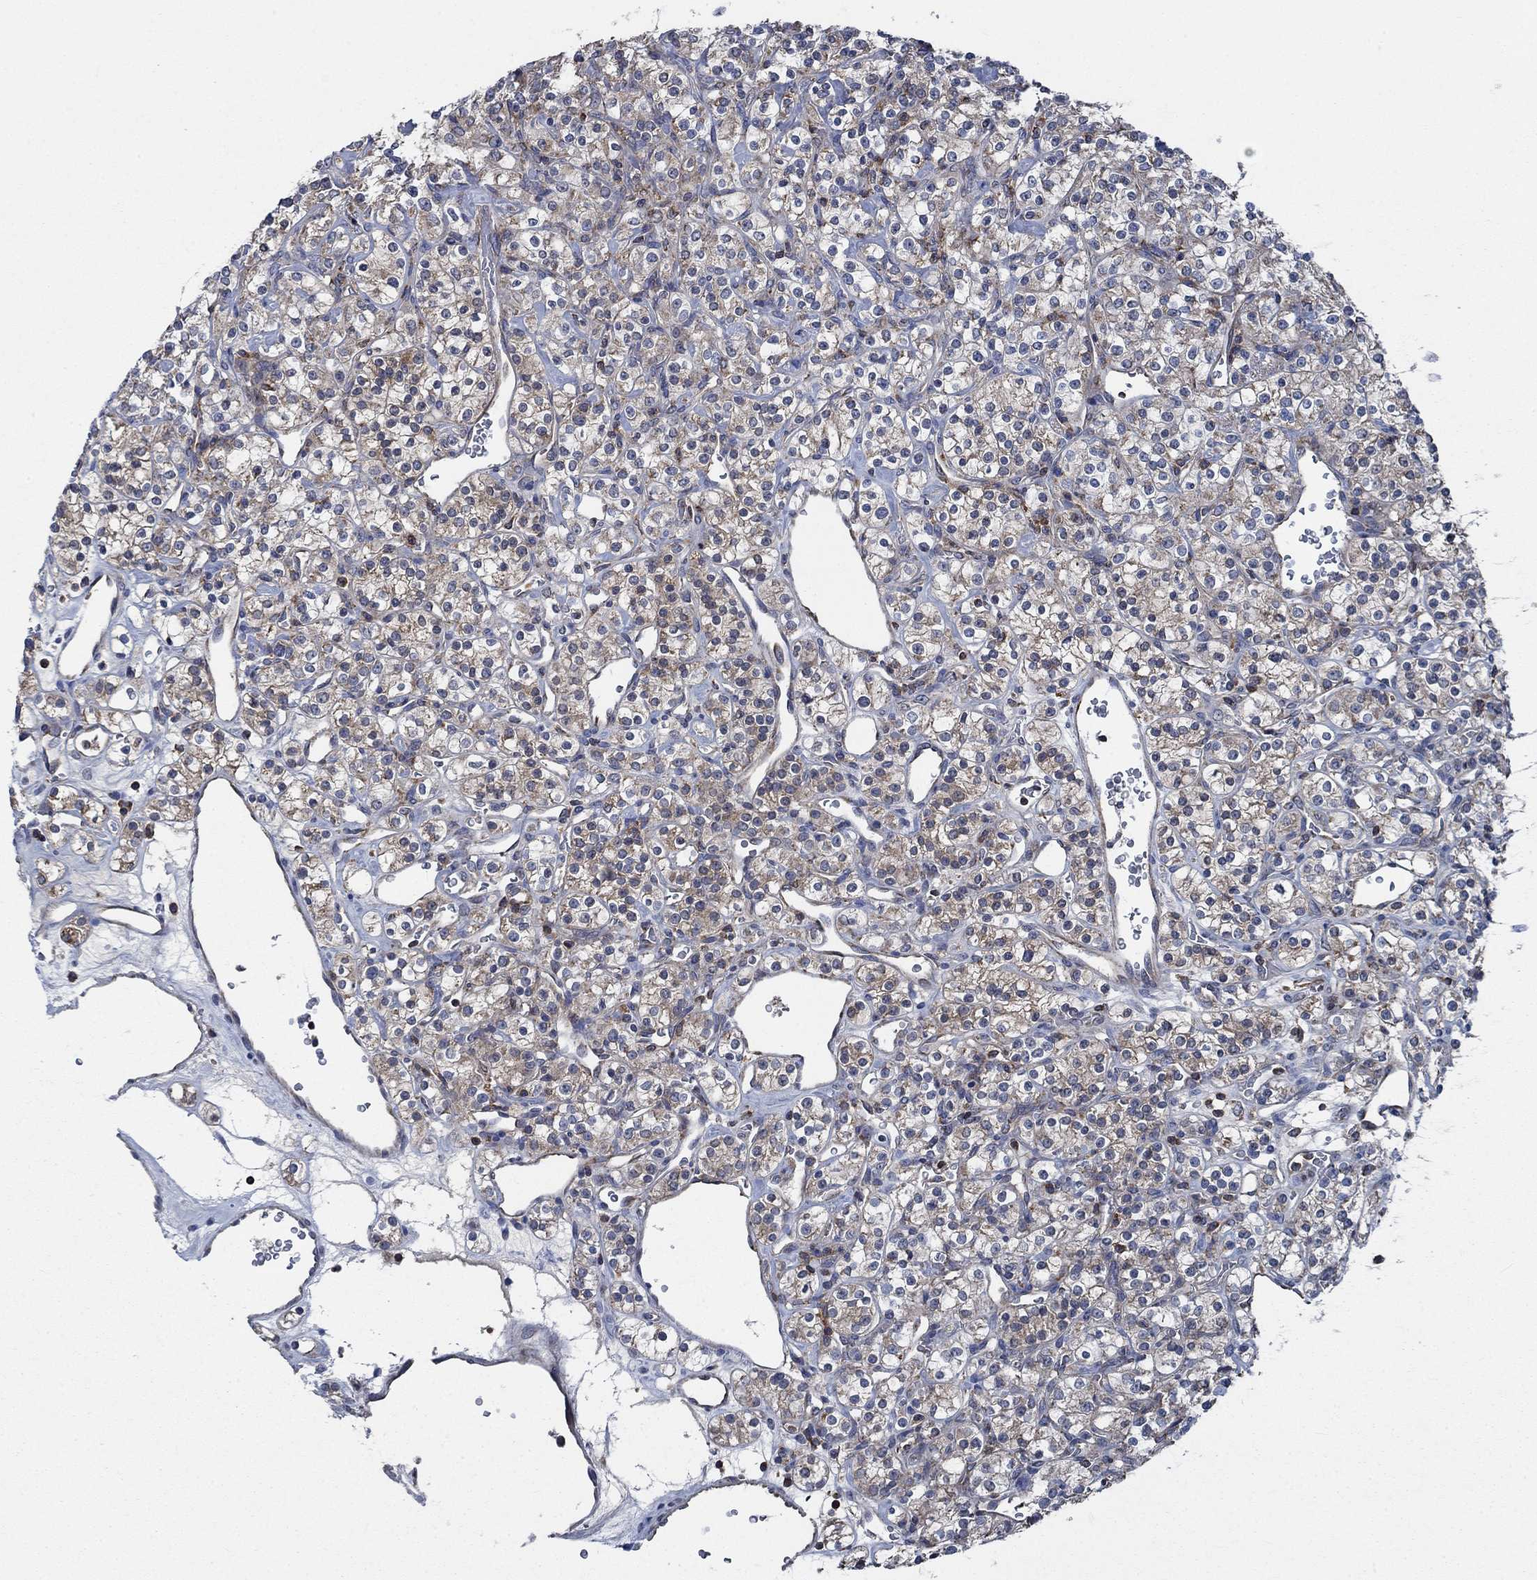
{"staining": {"intensity": "weak", "quantity": ">75%", "location": "cytoplasmic/membranous"}, "tissue": "renal cancer", "cell_type": "Tumor cells", "image_type": "cancer", "snomed": [{"axis": "morphology", "description": "Adenocarcinoma, NOS"}, {"axis": "topography", "description": "Kidney"}], "caption": "This photomicrograph demonstrates adenocarcinoma (renal) stained with immunohistochemistry (IHC) to label a protein in brown. The cytoplasmic/membranous of tumor cells show weak positivity for the protein. Nuclei are counter-stained blue.", "gene": "STXBP6", "patient": {"sex": "male", "age": 77}}